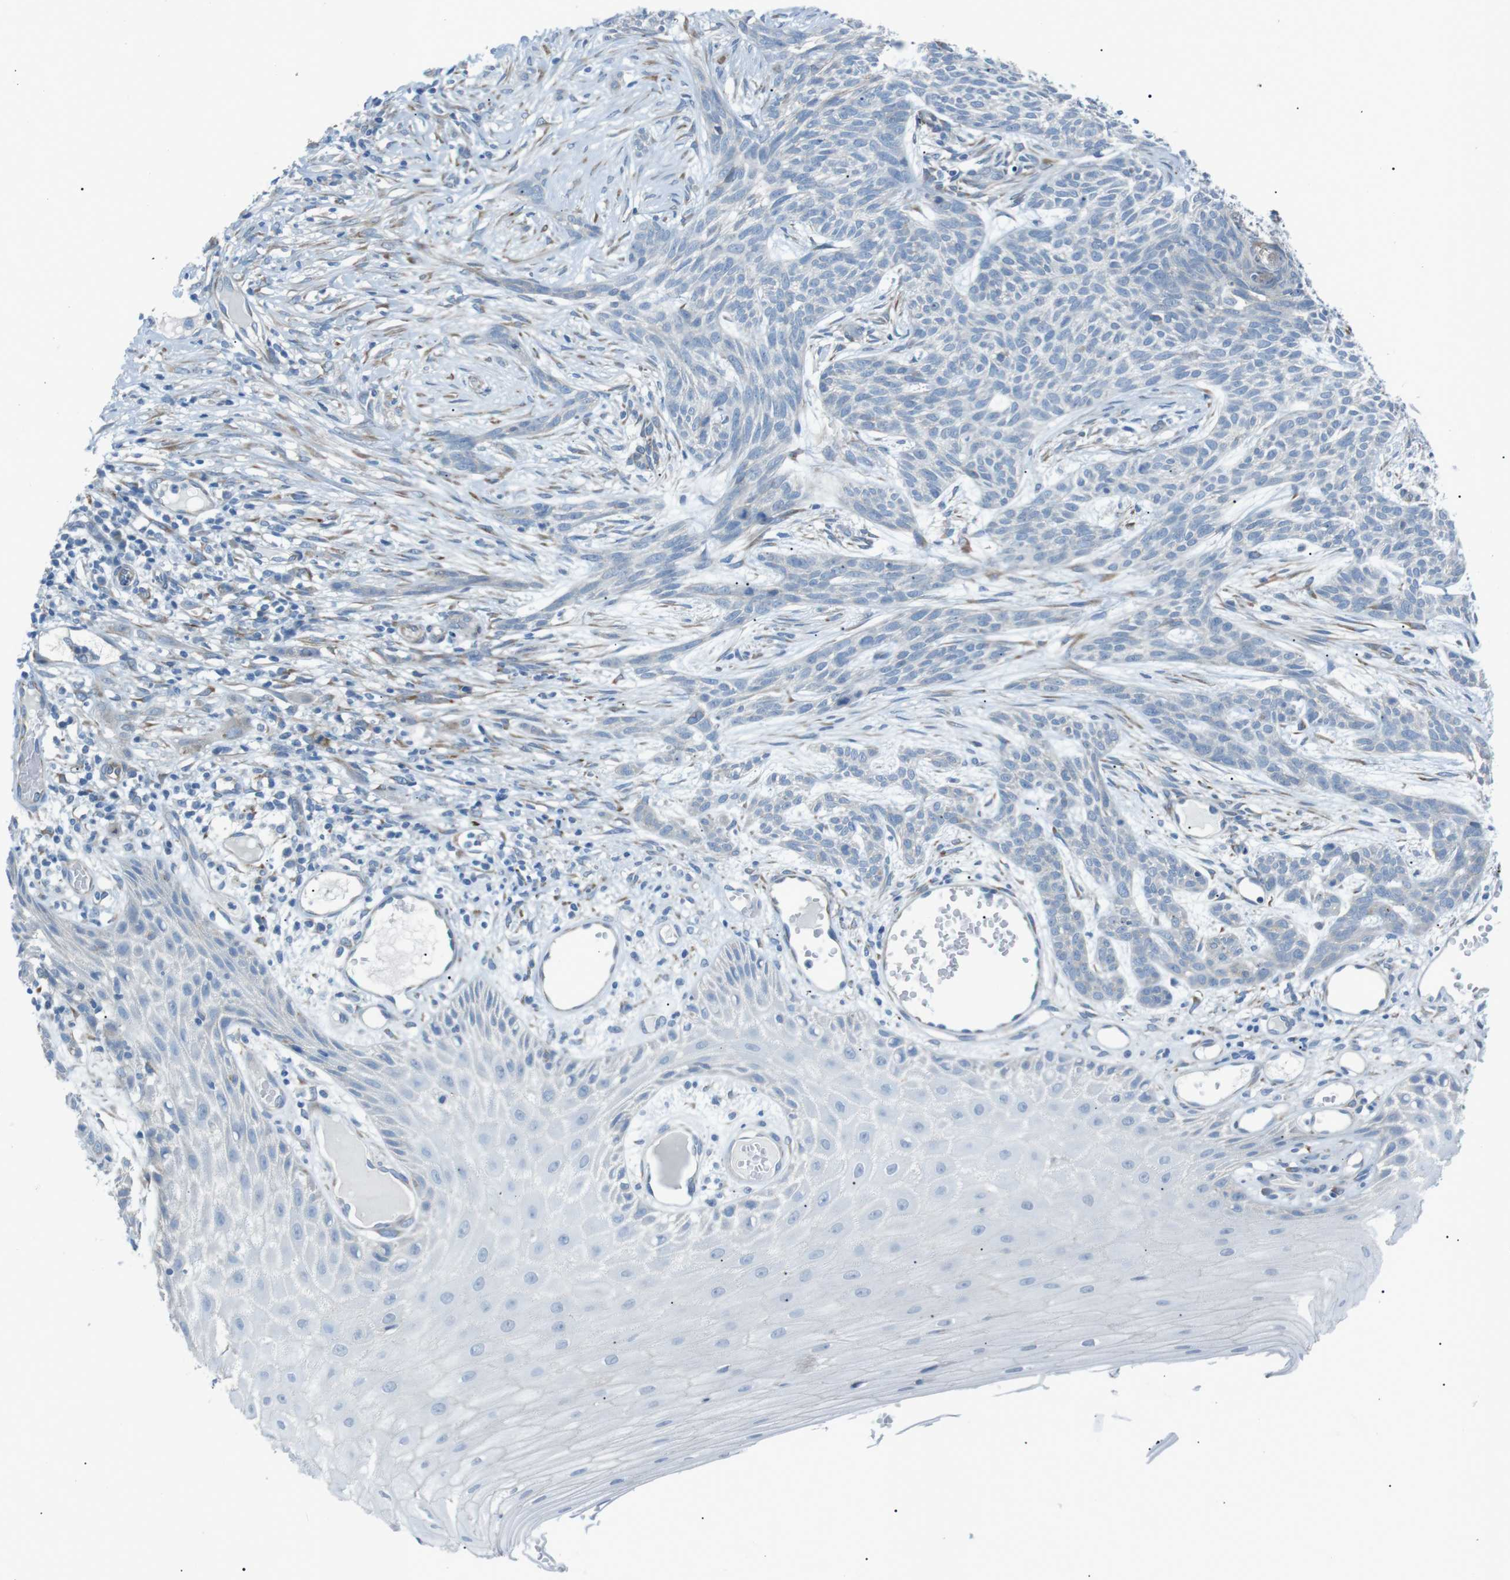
{"staining": {"intensity": "negative", "quantity": "none", "location": "none"}, "tissue": "skin cancer", "cell_type": "Tumor cells", "image_type": "cancer", "snomed": [{"axis": "morphology", "description": "Basal cell carcinoma"}, {"axis": "topography", "description": "Skin"}], "caption": "Tumor cells show no significant expression in basal cell carcinoma (skin).", "gene": "MTARC2", "patient": {"sex": "female", "age": 59}}